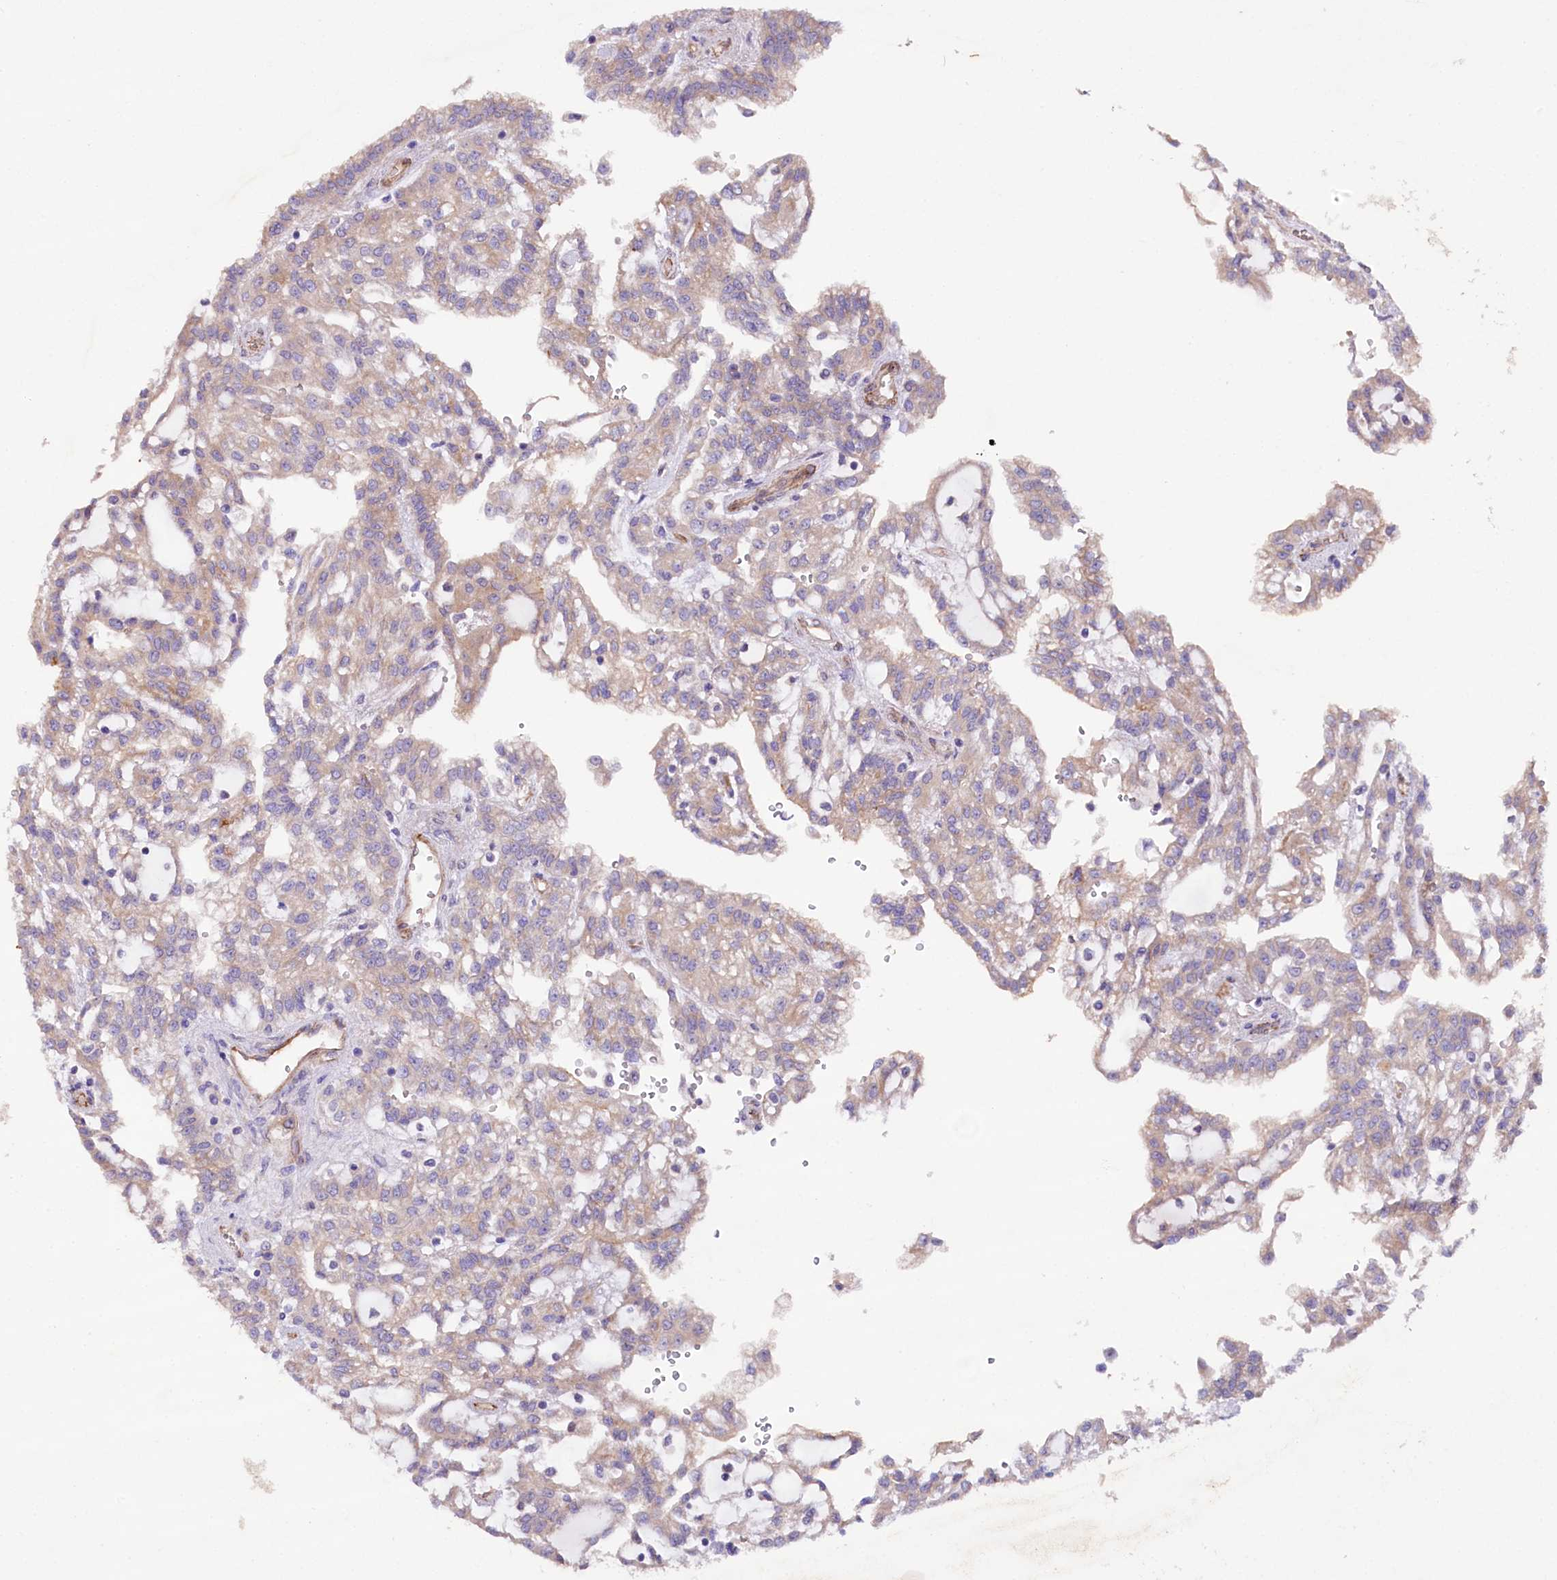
{"staining": {"intensity": "weak", "quantity": "<25%", "location": "cytoplasmic/membranous"}, "tissue": "renal cancer", "cell_type": "Tumor cells", "image_type": "cancer", "snomed": [{"axis": "morphology", "description": "Adenocarcinoma, NOS"}, {"axis": "topography", "description": "Kidney"}], "caption": "IHC image of renal adenocarcinoma stained for a protein (brown), which shows no staining in tumor cells.", "gene": "SPATS2", "patient": {"sex": "male", "age": 63}}